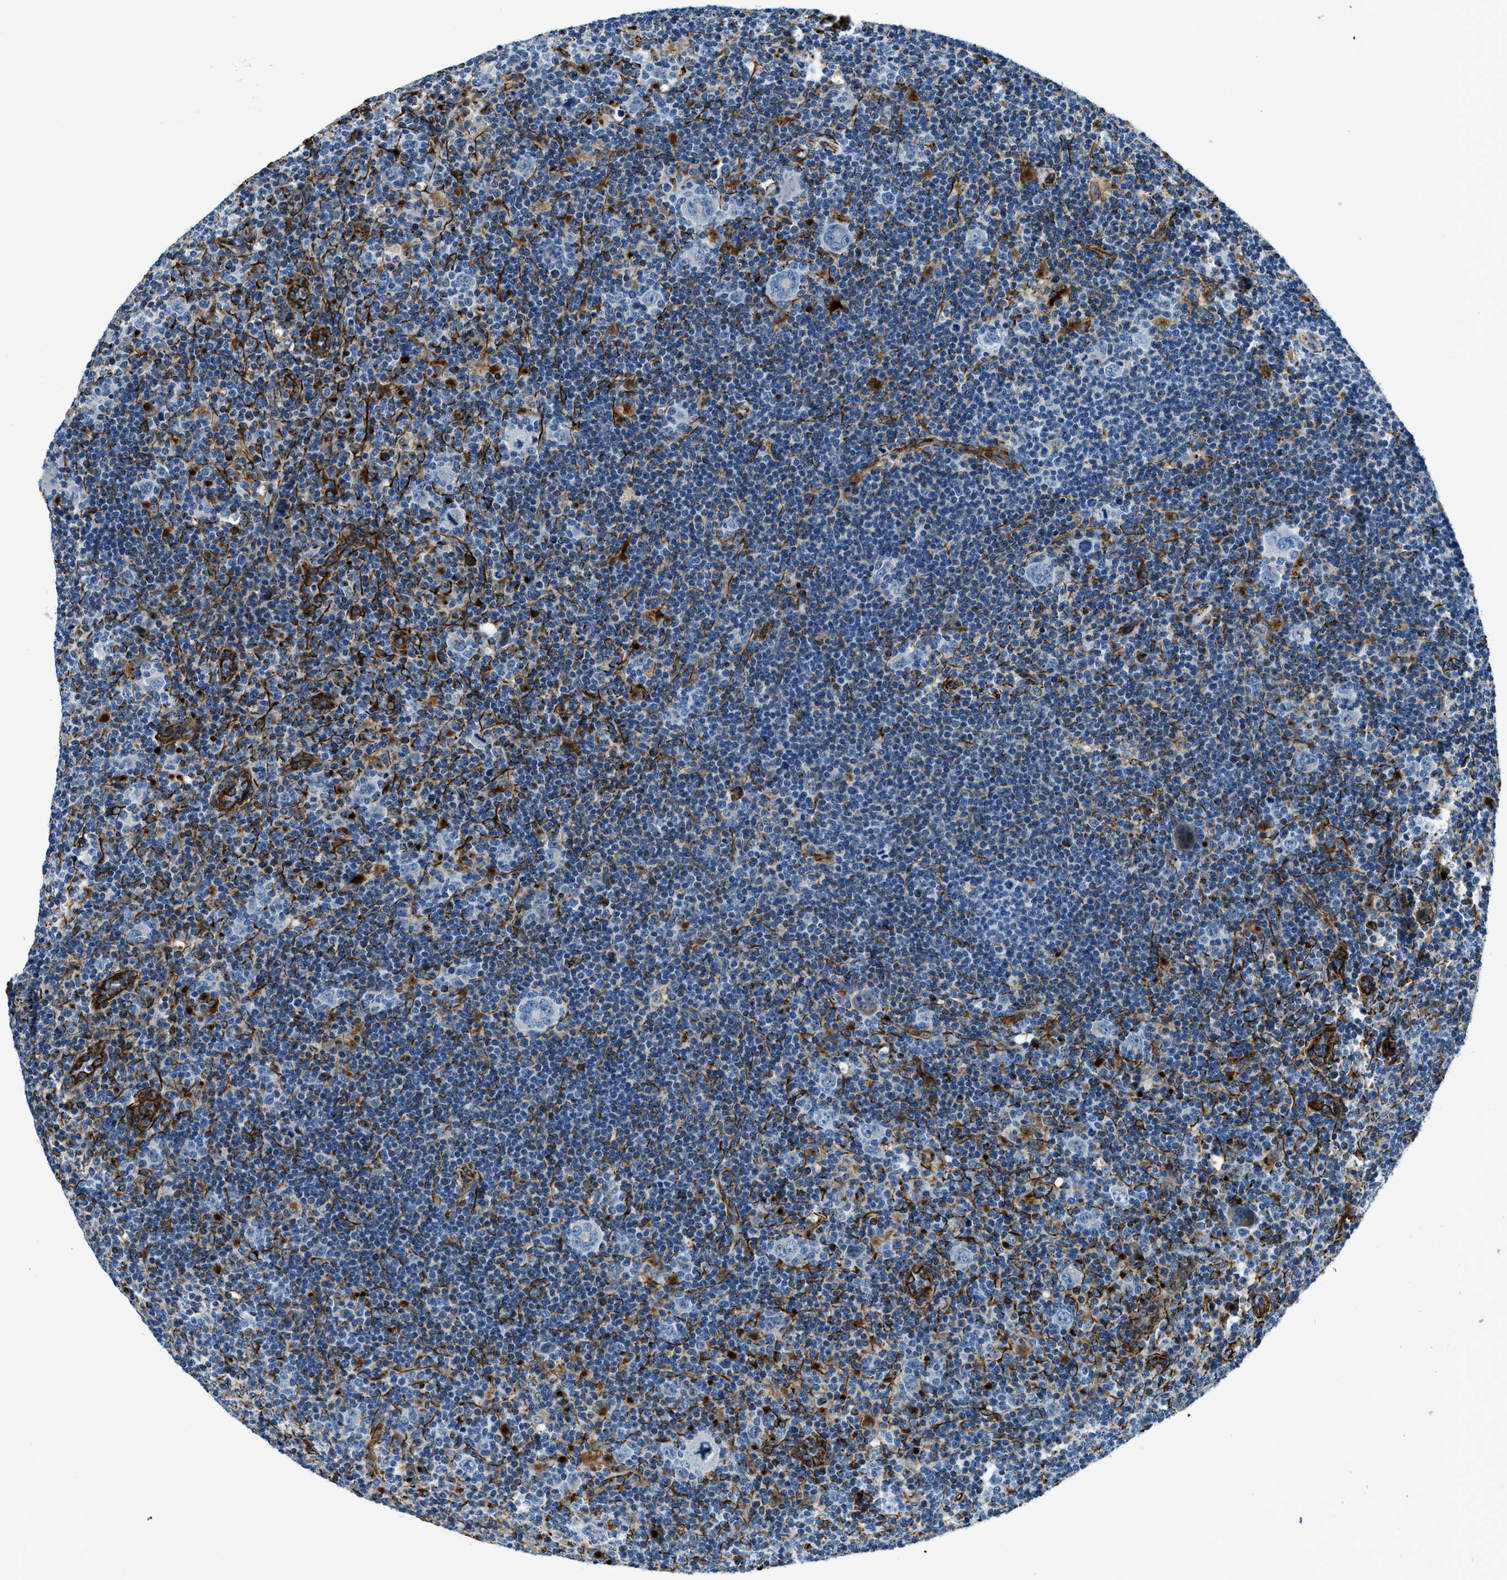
{"staining": {"intensity": "negative", "quantity": "none", "location": "none"}, "tissue": "lymphoma", "cell_type": "Tumor cells", "image_type": "cancer", "snomed": [{"axis": "morphology", "description": "Hodgkin's disease, NOS"}, {"axis": "topography", "description": "Lymph node"}], "caption": "Tumor cells are negative for protein expression in human lymphoma.", "gene": "GNS", "patient": {"sex": "female", "age": 57}}